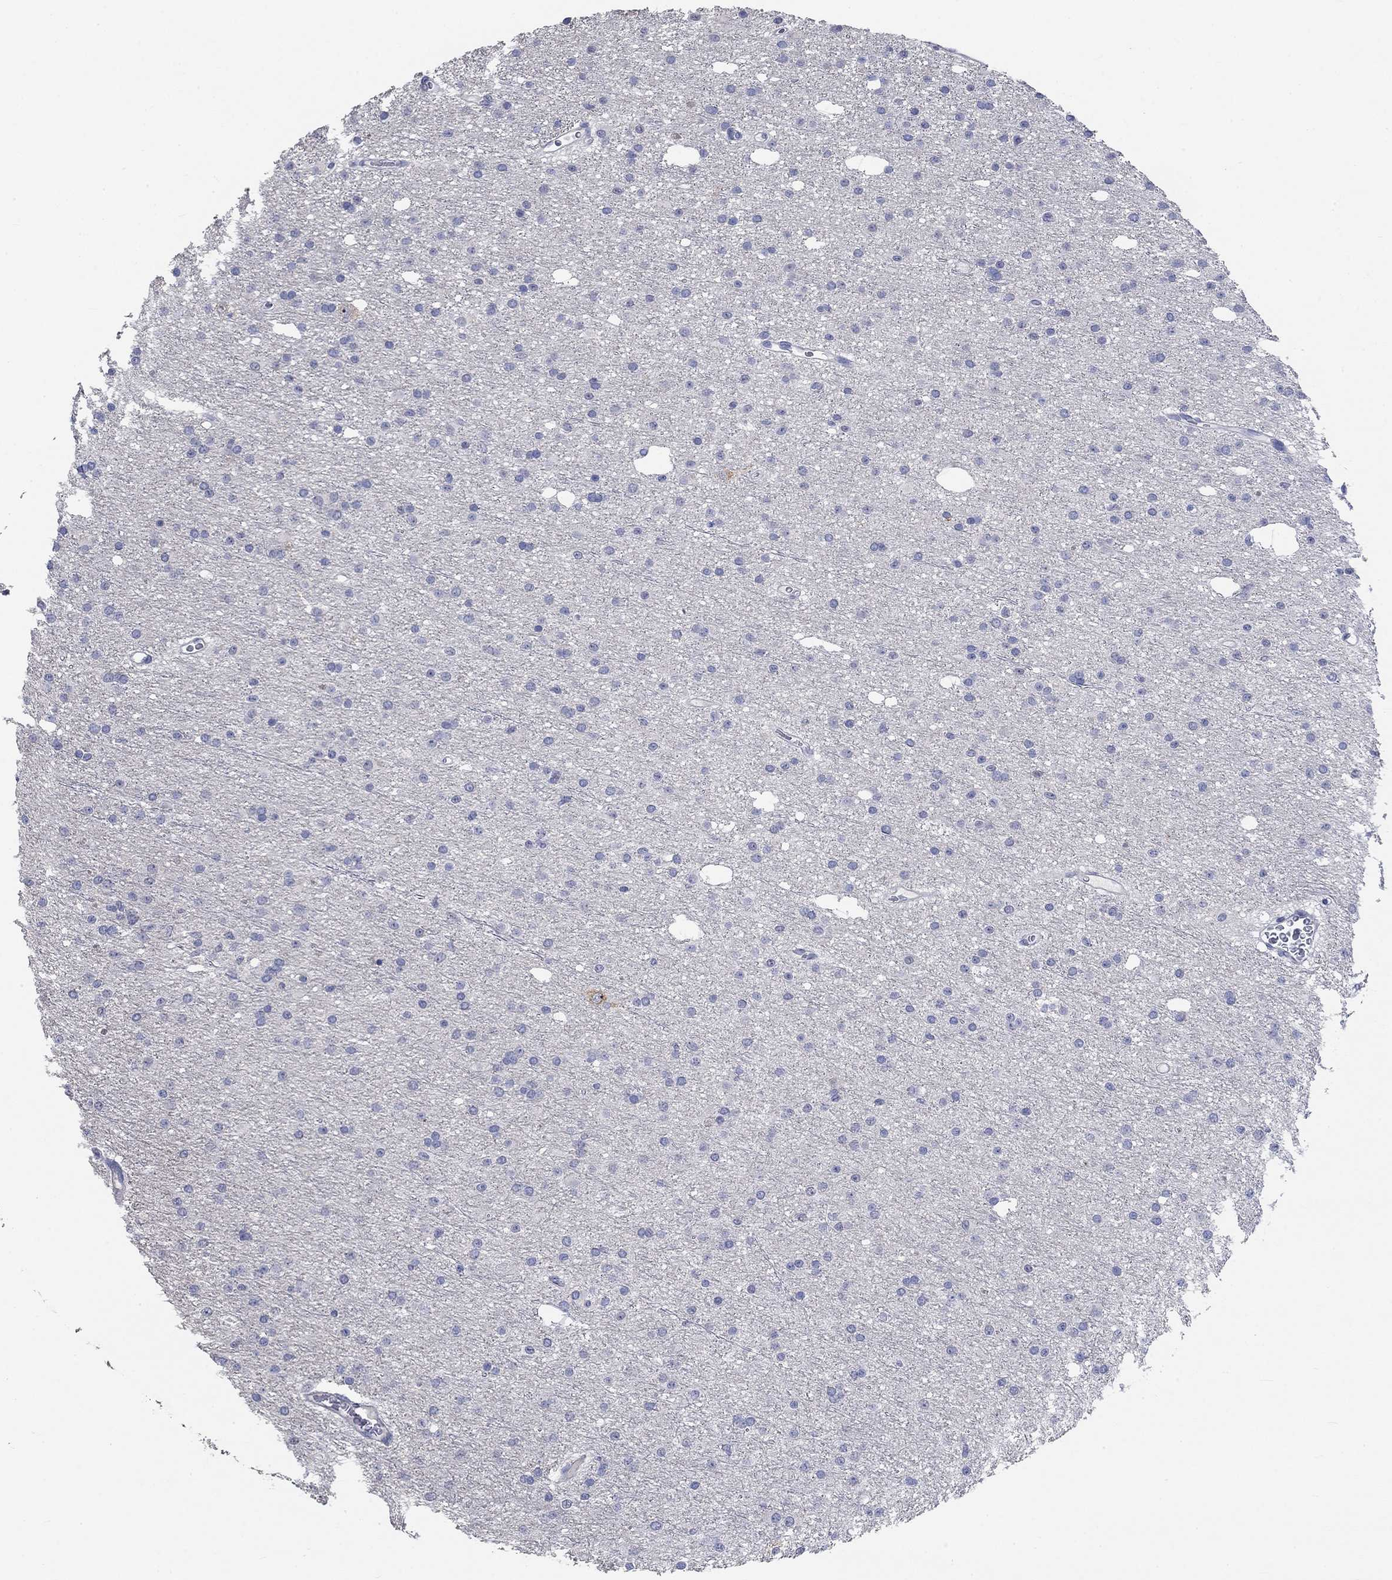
{"staining": {"intensity": "negative", "quantity": "none", "location": "none"}, "tissue": "glioma", "cell_type": "Tumor cells", "image_type": "cancer", "snomed": [{"axis": "morphology", "description": "Glioma, malignant, Low grade"}, {"axis": "topography", "description": "Brain"}], "caption": "A photomicrograph of human malignant glioma (low-grade) is negative for staining in tumor cells. (DAB IHC with hematoxylin counter stain).", "gene": "PNMA5", "patient": {"sex": "male", "age": 27}}